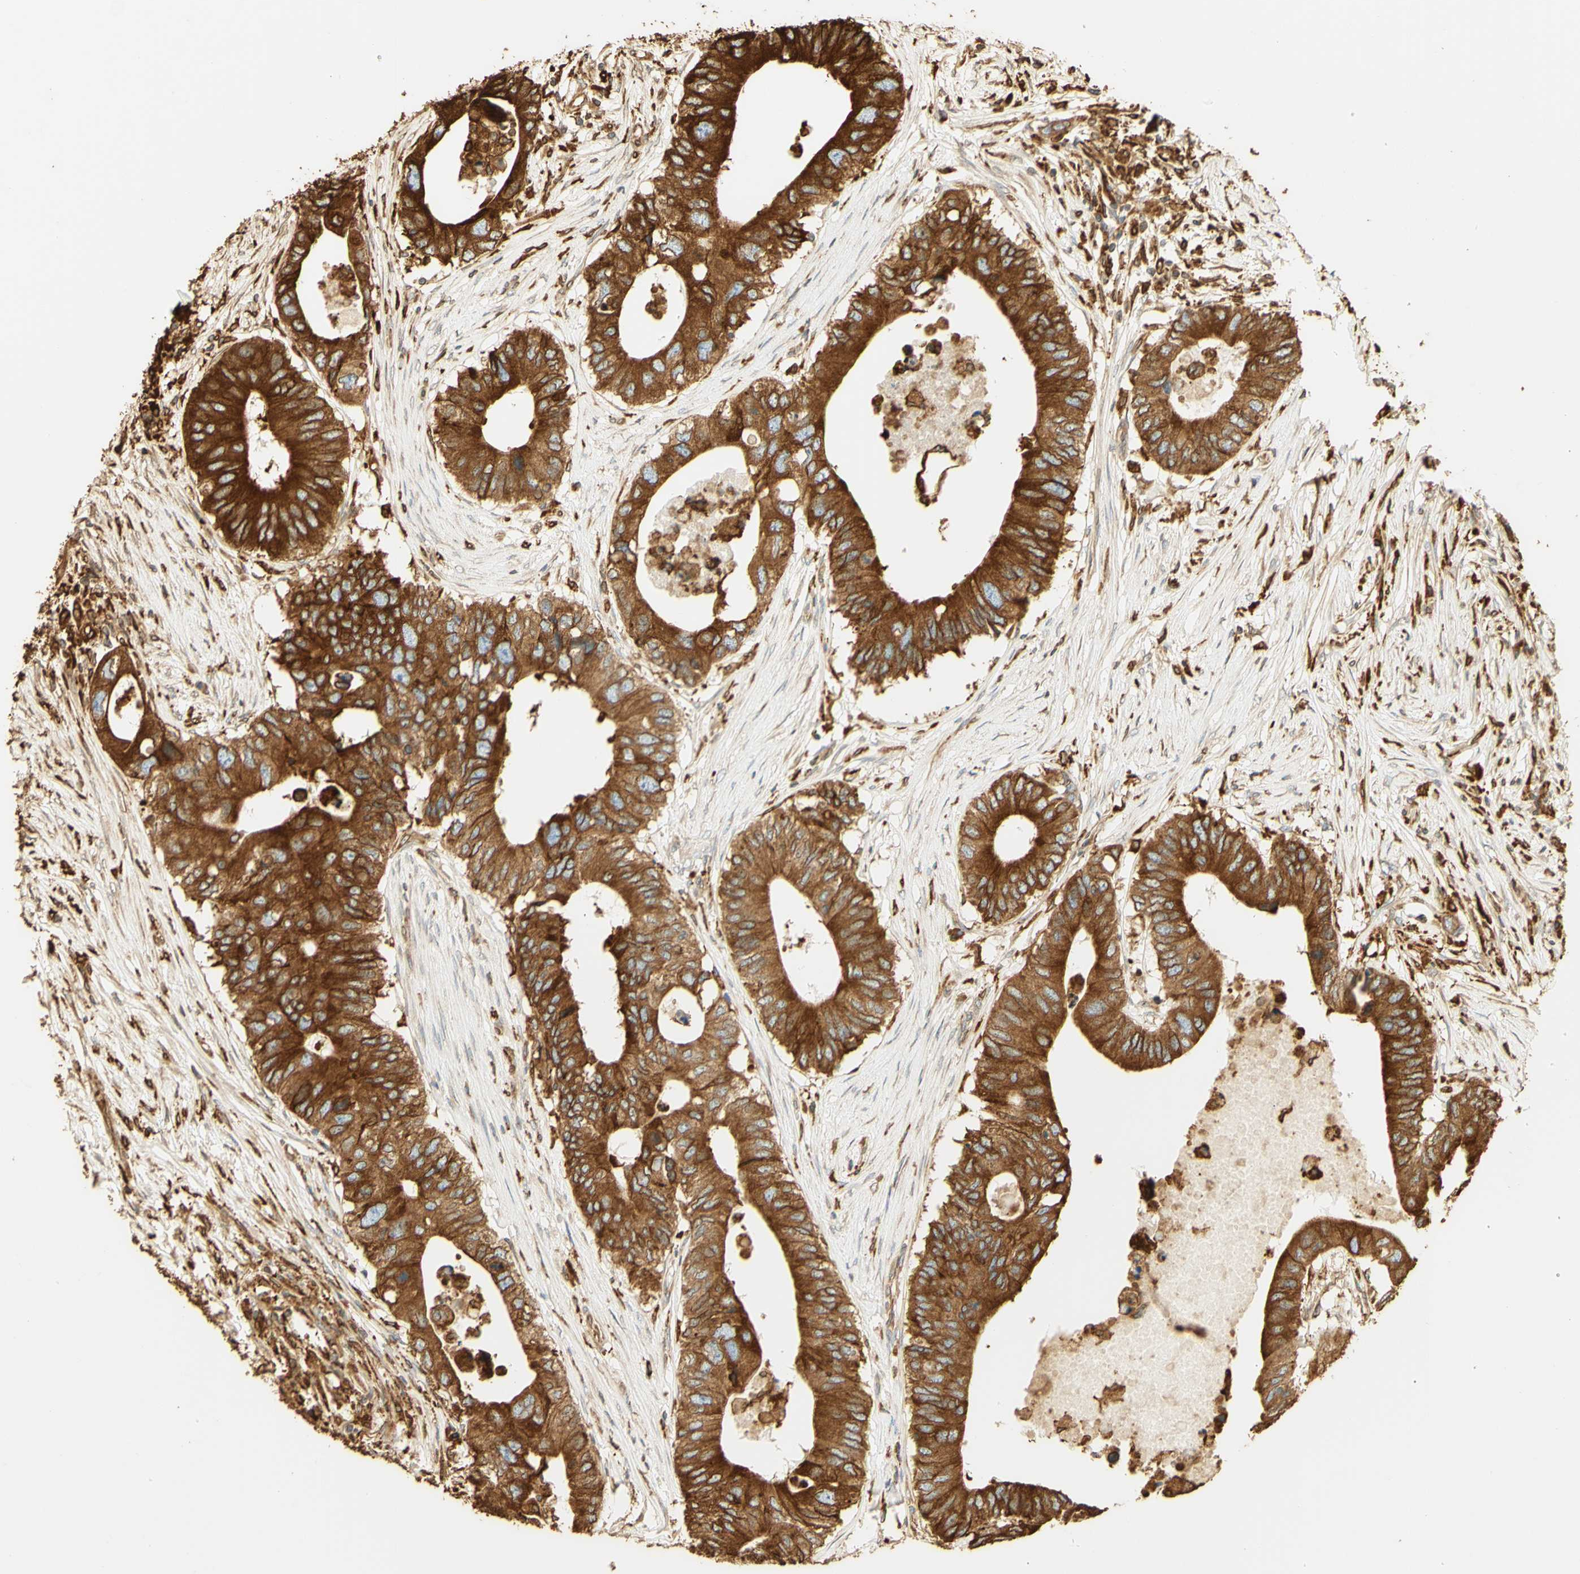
{"staining": {"intensity": "moderate", "quantity": ">75%", "location": "cytoplasmic/membranous"}, "tissue": "colorectal cancer", "cell_type": "Tumor cells", "image_type": "cancer", "snomed": [{"axis": "morphology", "description": "Adenocarcinoma, NOS"}, {"axis": "topography", "description": "Colon"}], "caption": "Colorectal cancer (adenocarcinoma) stained with a brown dye demonstrates moderate cytoplasmic/membranous positive staining in approximately >75% of tumor cells.", "gene": "CANX", "patient": {"sex": "male", "age": 71}}